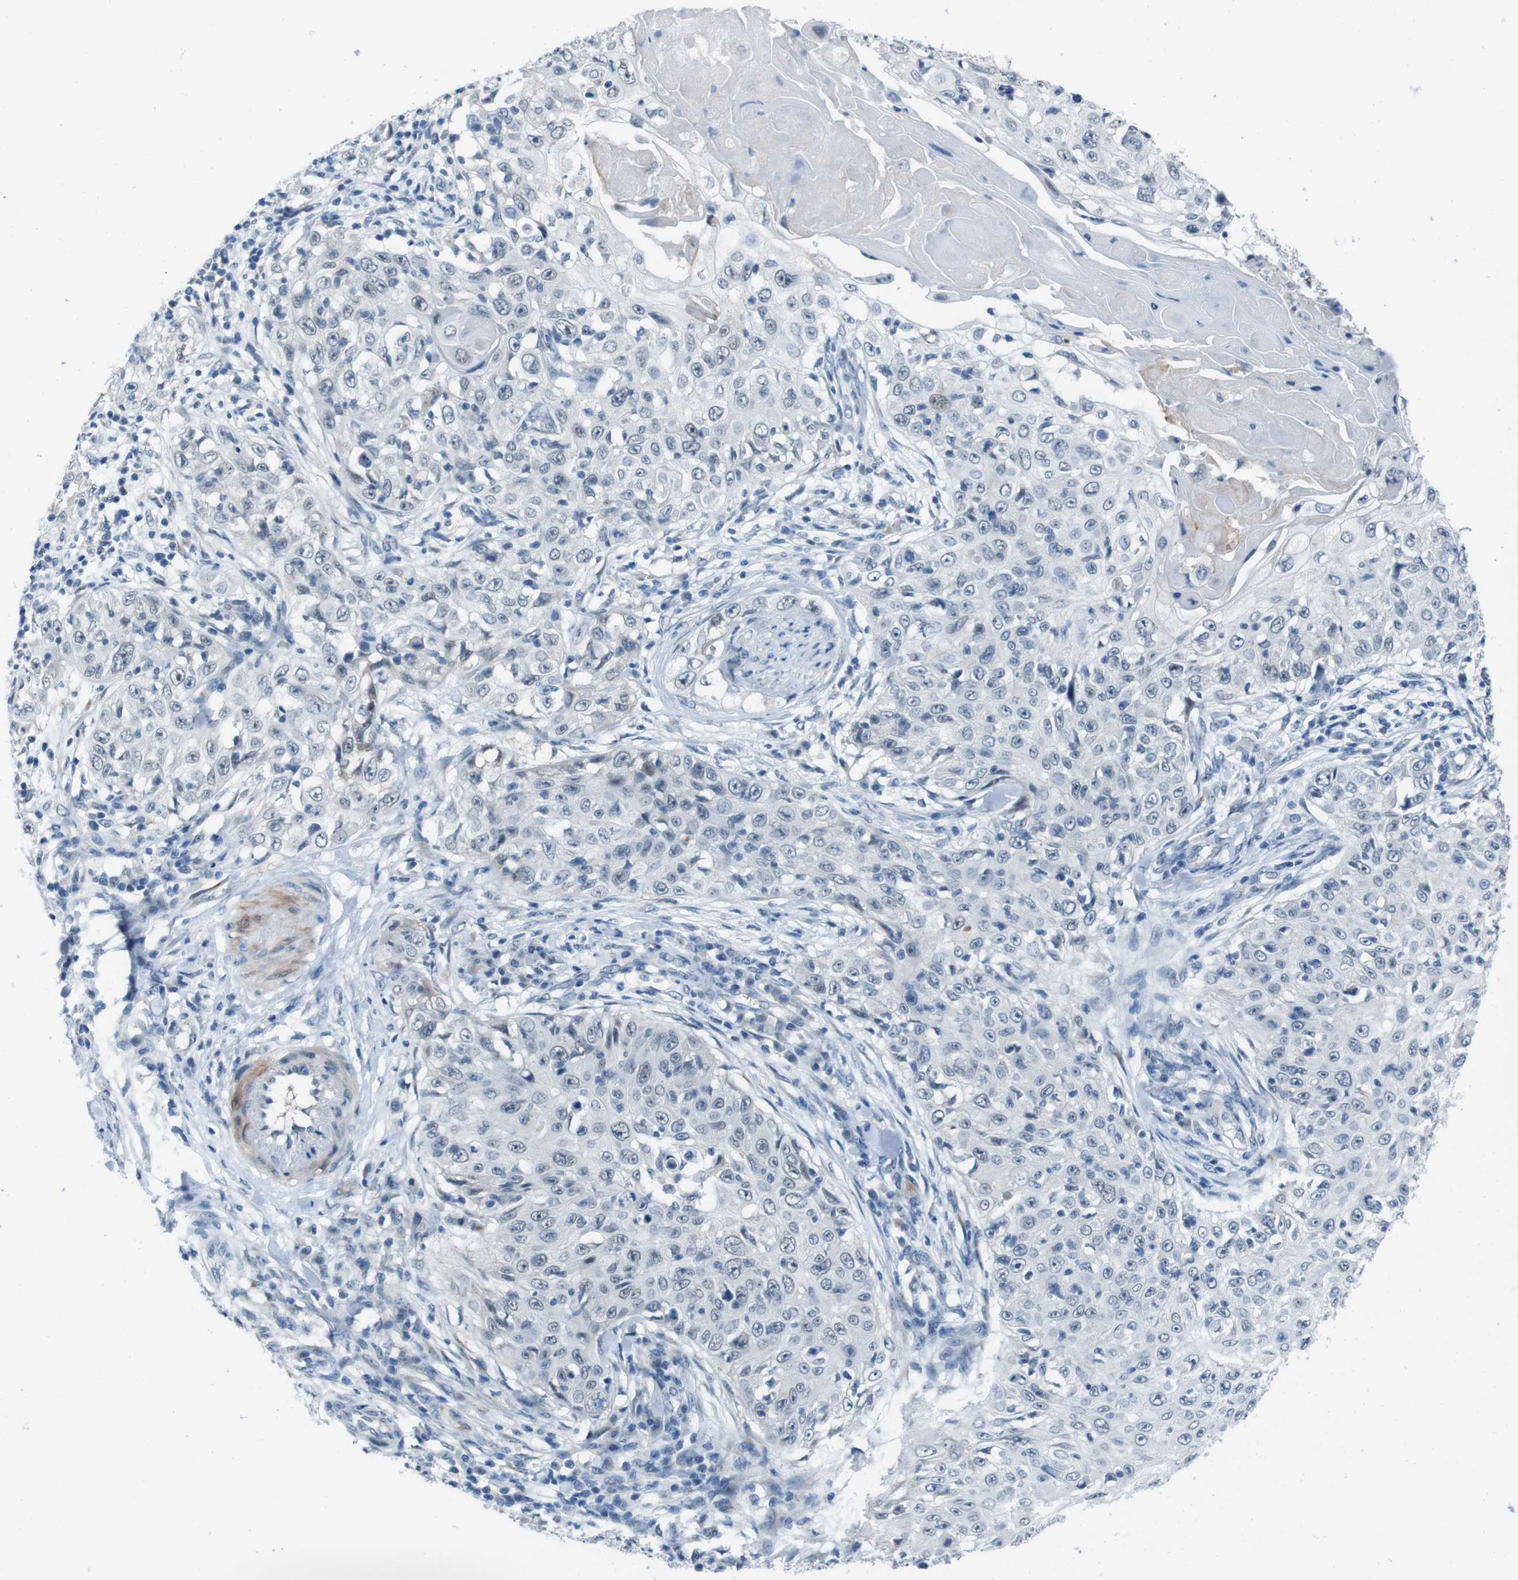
{"staining": {"intensity": "negative", "quantity": "none", "location": "none"}, "tissue": "skin cancer", "cell_type": "Tumor cells", "image_type": "cancer", "snomed": [{"axis": "morphology", "description": "Squamous cell carcinoma, NOS"}, {"axis": "topography", "description": "Skin"}], "caption": "Skin cancer (squamous cell carcinoma) was stained to show a protein in brown. There is no significant staining in tumor cells.", "gene": "CDHR2", "patient": {"sex": "male", "age": 86}}